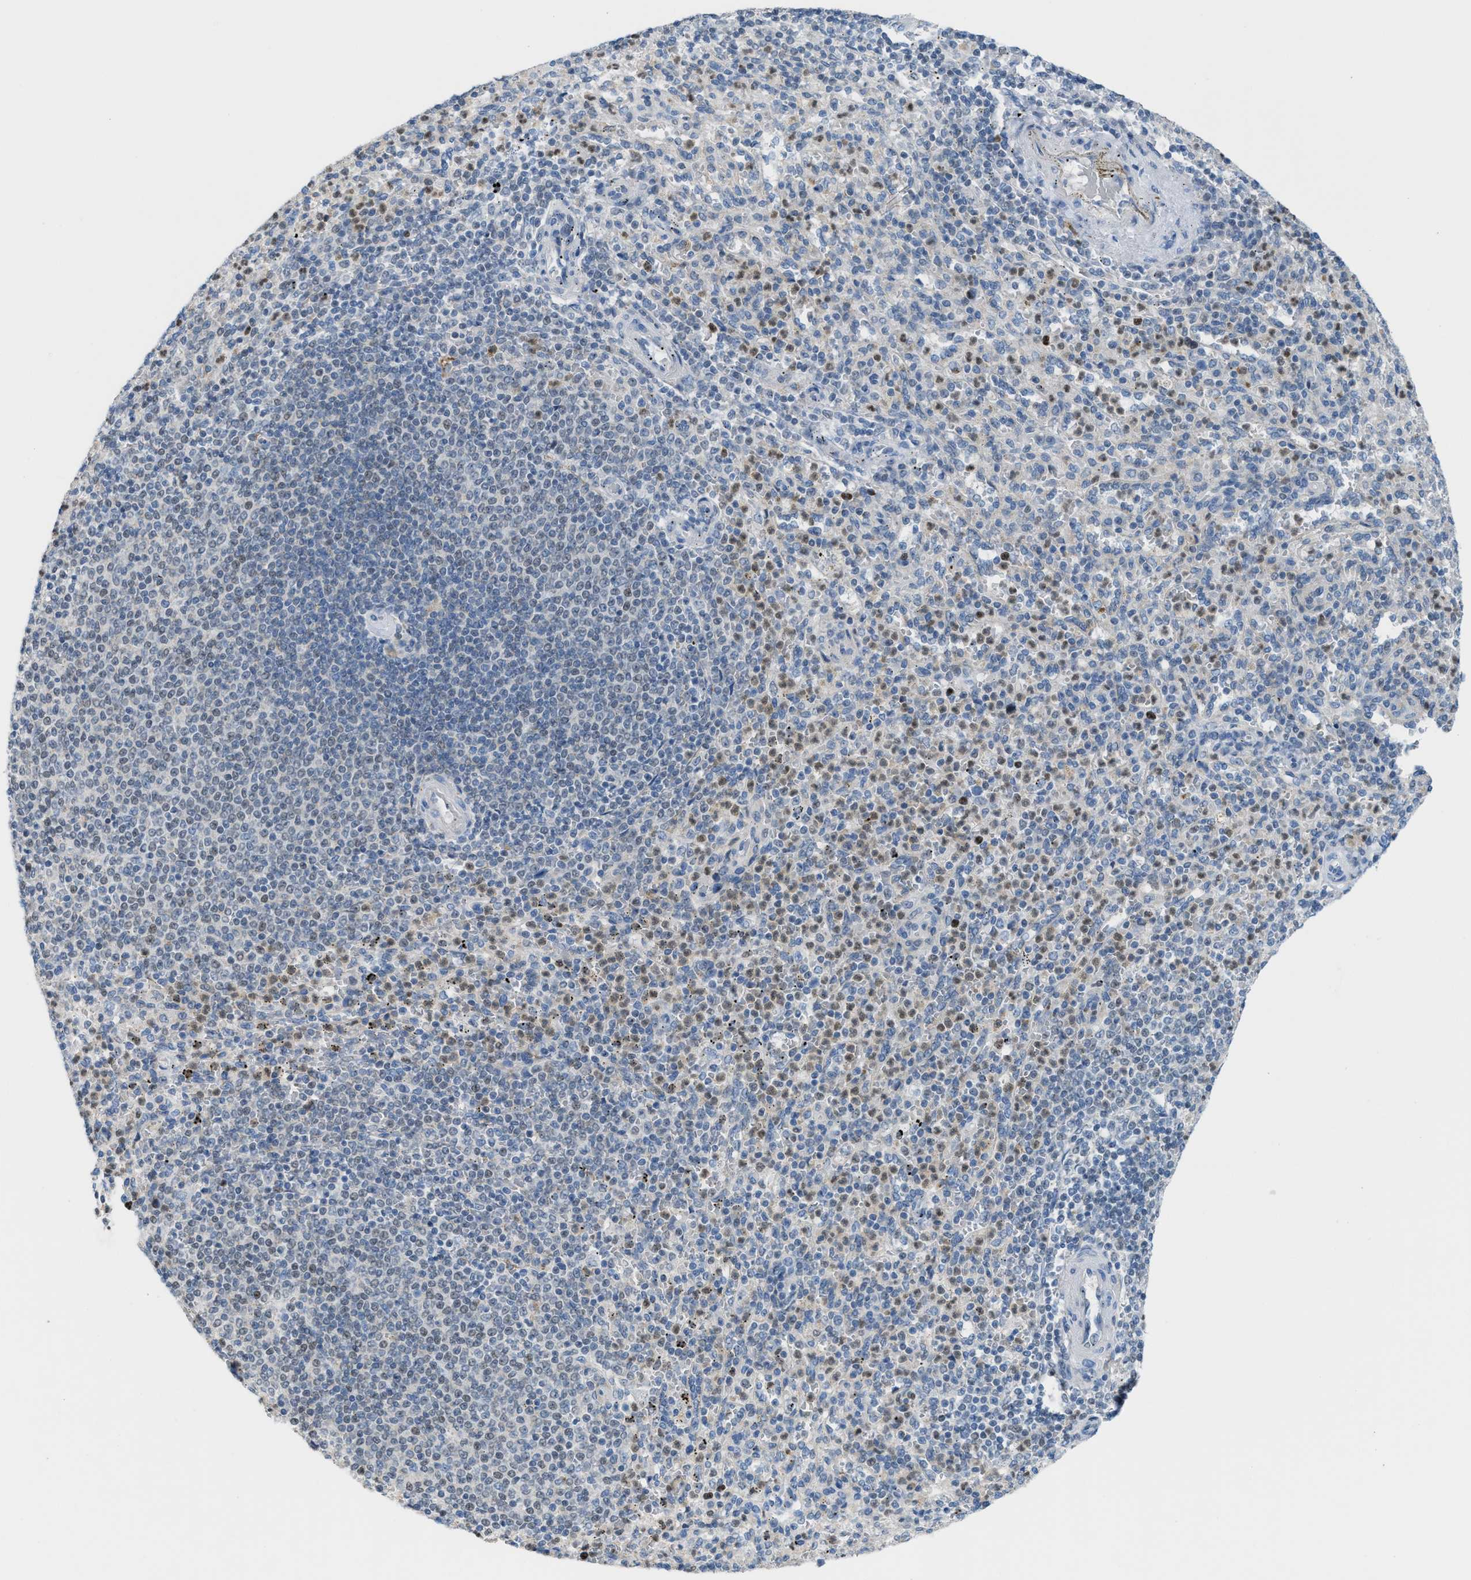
{"staining": {"intensity": "moderate", "quantity": "<25%", "location": "cytoplasmic/membranous,nuclear"}, "tissue": "spleen", "cell_type": "Cells in red pulp", "image_type": "normal", "snomed": [{"axis": "morphology", "description": "Normal tissue, NOS"}, {"axis": "topography", "description": "Spleen"}], "caption": "The image exhibits staining of unremarkable spleen, revealing moderate cytoplasmic/membranous,nuclear protein positivity (brown color) within cells in red pulp. The staining was performed using DAB to visualize the protein expression in brown, while the nuclei were stained in blue with hematoxylin (Magnification: 20x).", "gene": "PPM1D", "patient": {"sex": "male", "age": 36}}